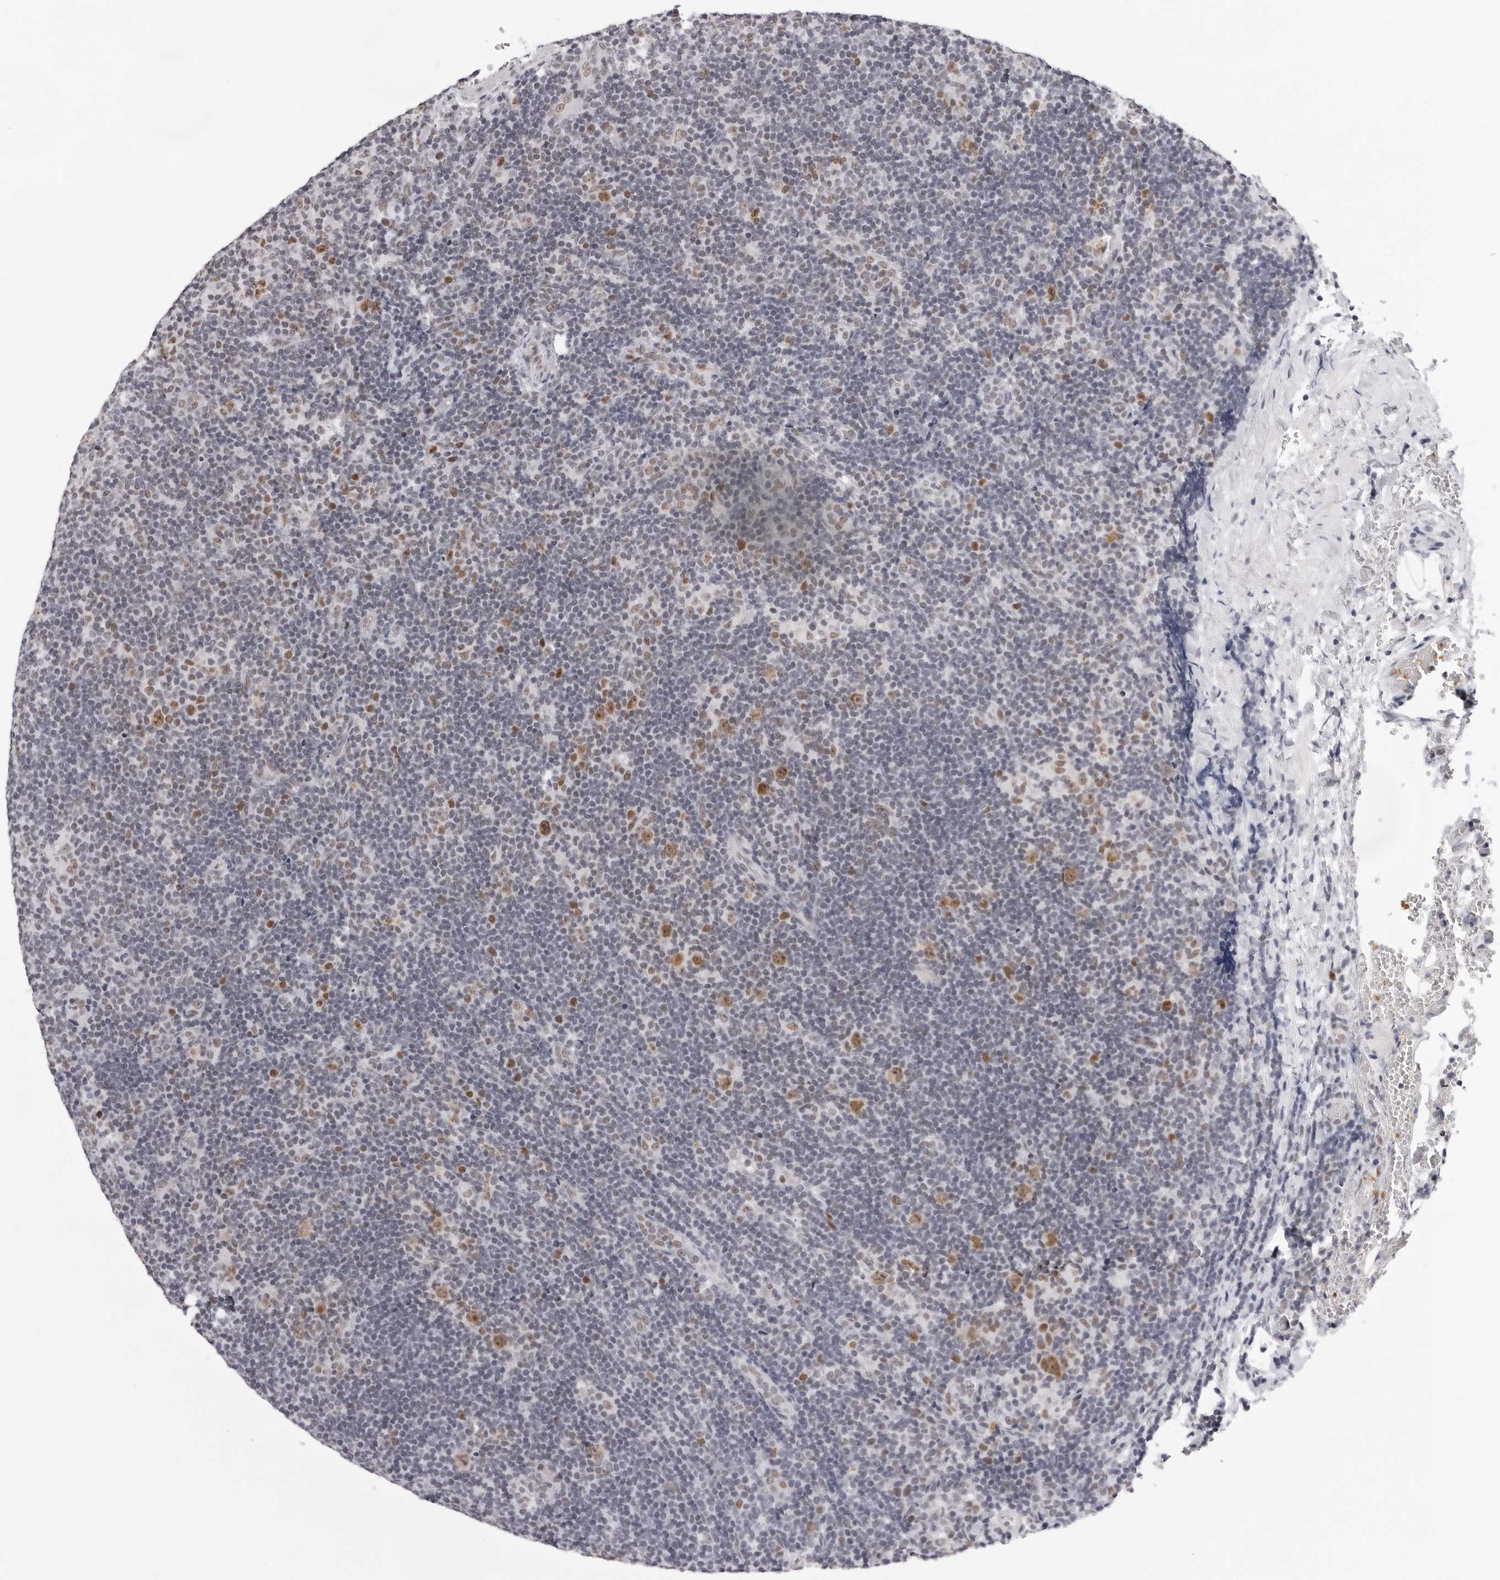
{"staining": {"intensity": "moderate", "quantity": ">75%", "location": "nuclear"}, "tissue": "lymphoma", "cell_type": "Tumor cells", "image_type": "cancer", "snomed": [{"axis": "morphology", "description": "Hodgkin's disease, NOS"}, {"axis": "topography", "description": "Lymph node"}], "caption": "Hodgkin's disease stained with immunohistochemistry demonstrates moderate nuclear positivity in about >75% of tumor cells.", "gene": "USP1", "patient": {"sex": "female", "age": 57}}